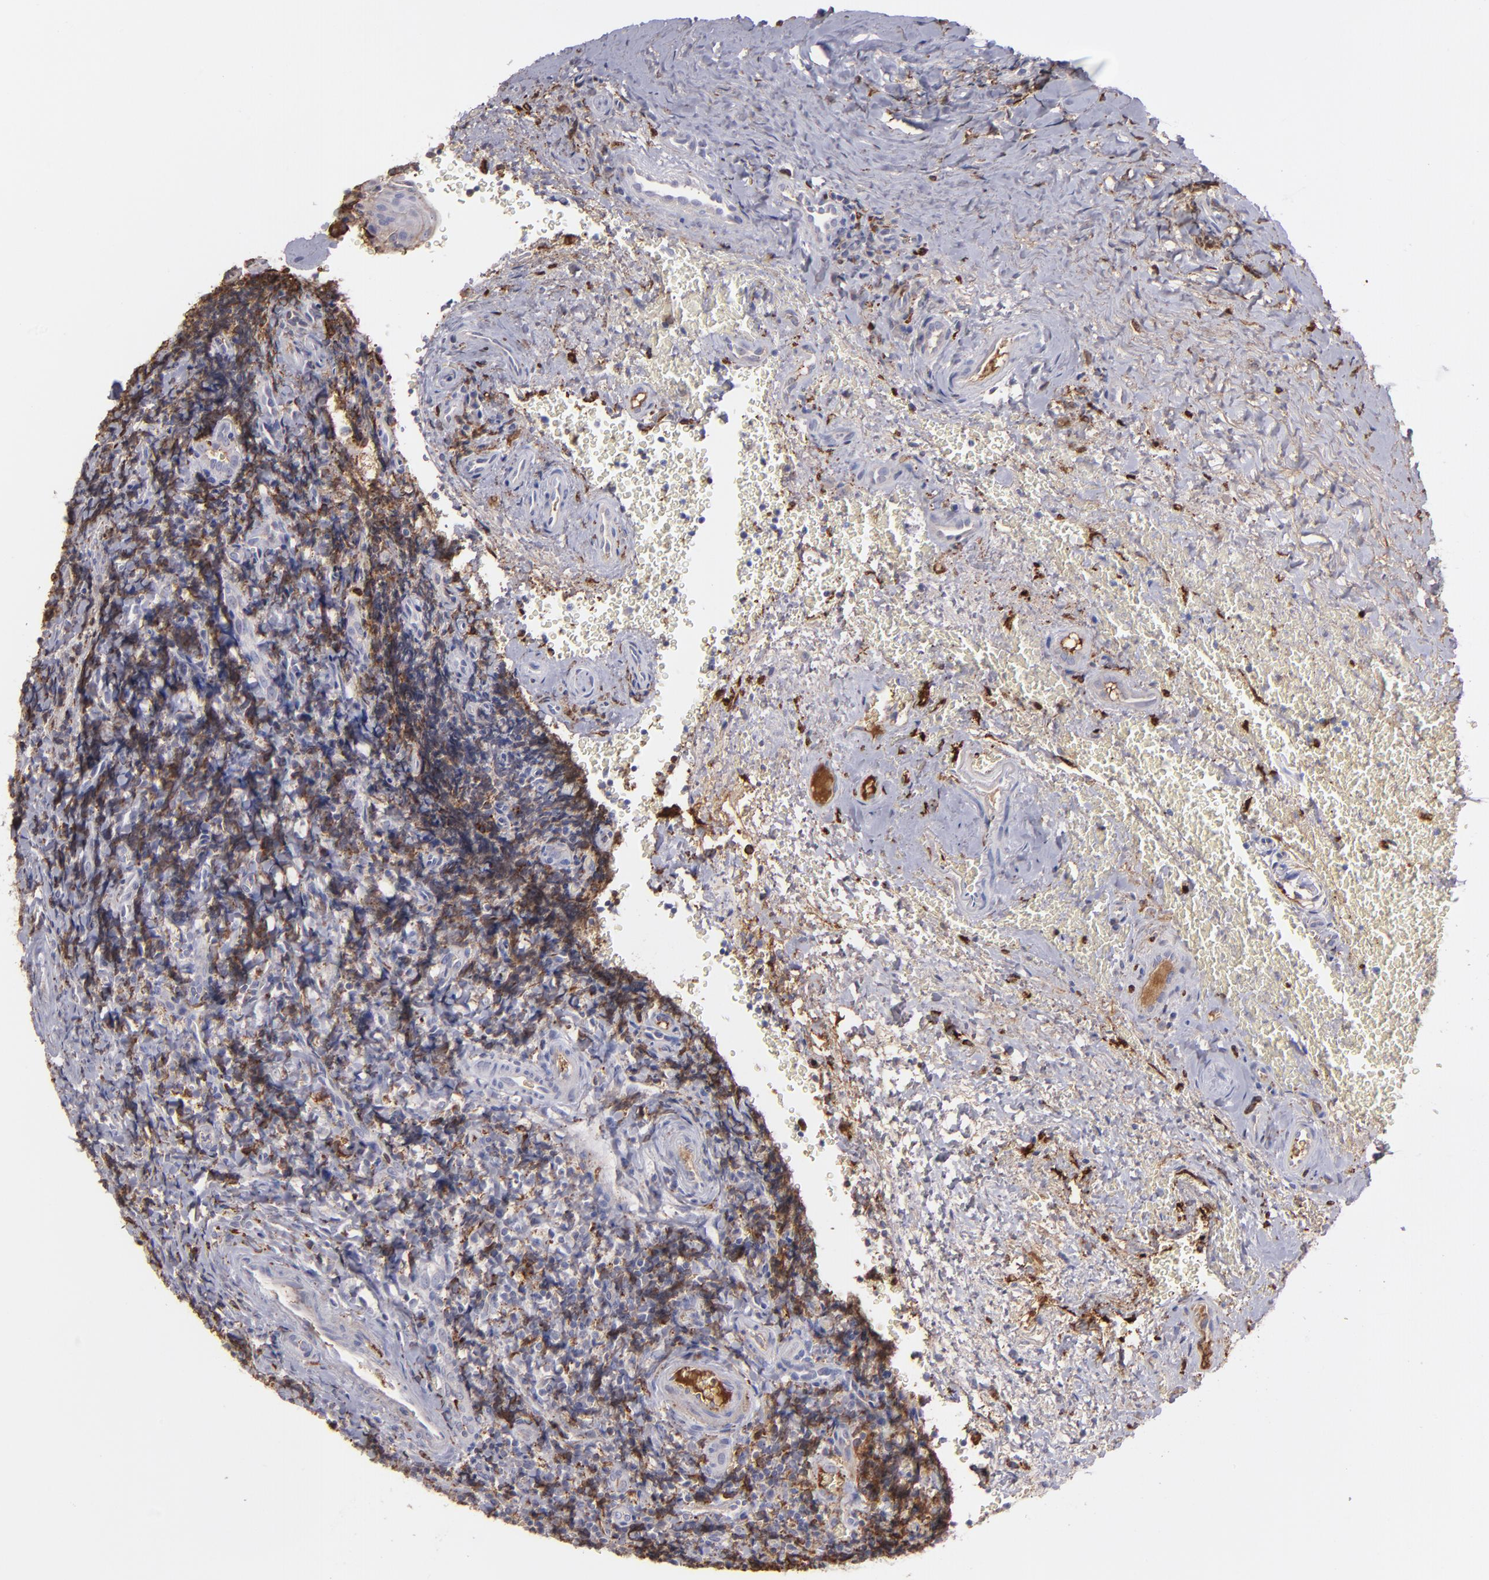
{"staining": {"intensity": "negative", "quantity": "none", "location": "none"}, "tissue": "tonsil", "cell_type": "Germinal center cells", "image_type": "normal", "snomed": [{"axis": "morphology", "description": "Normal tissue, NOS"}, {"axis": "topography", "description": "Tonsil"}], "caption": "This is an immunohistochemistry (IHC) image of unremarkable tonsil. There is no positivity in germinal center cells.", "gene": "C1QA", "patient": {"sex": "male", "age": 20}}